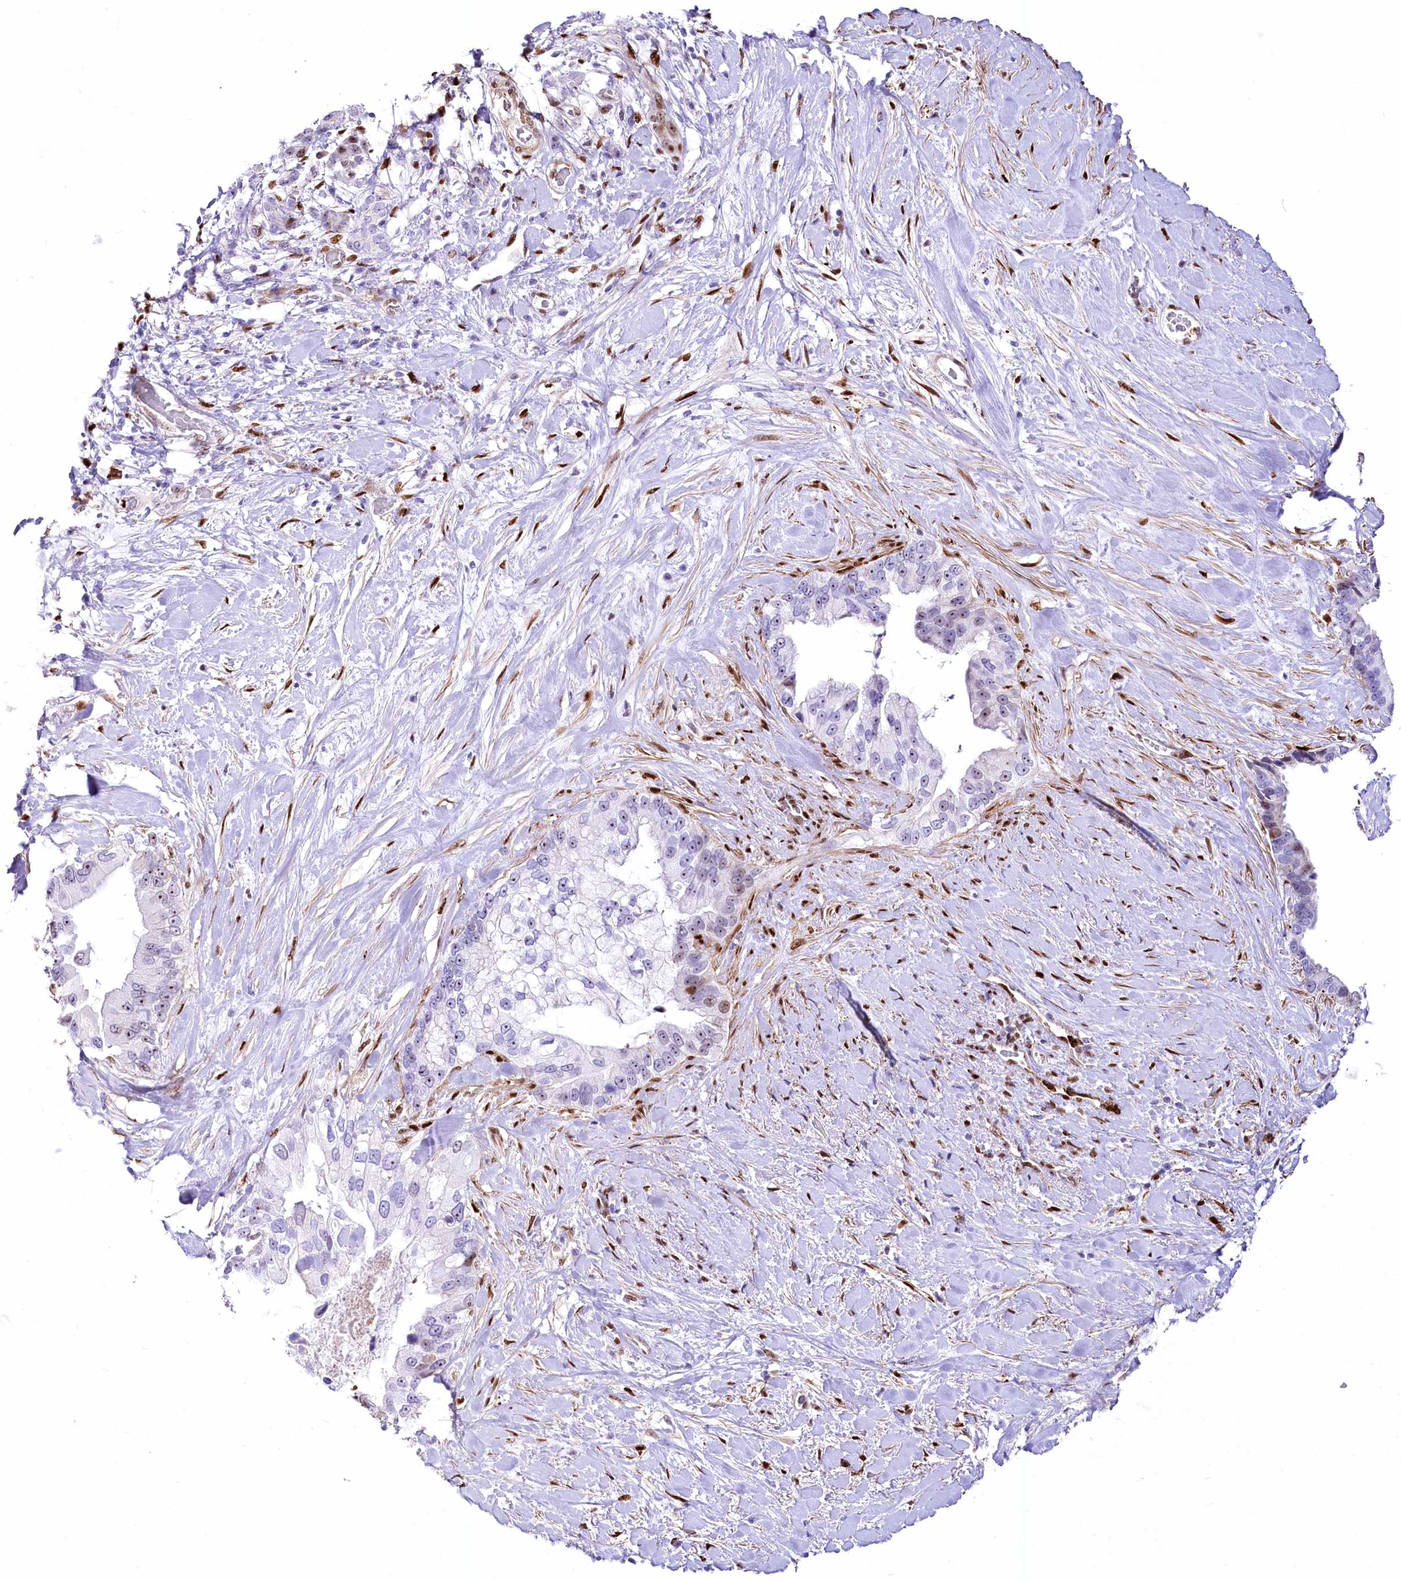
{"staining": {"intensity": "weak", "quantity": "<25%", "location": "nuclear"}, "tissue": "pancreatic cancer", "cell_type": "Tumor cells", "image_type": "cancer", "snomed": [{"axis": "morphology", "description": "Inflammation, NOS"}, {"axis": "morphology", "description": "Adenocarcinoma, NOS"}, {"axis": "topography", "description": "Pancreas"}], "caption": "The immunohistochemistry histopathology image has no significant expression in tumor cells of pancreatic cancer tissue. (DAB immunohistochemistry with hematoxylin counter stain).", "gene": "PTMS", "patient": {"sex": "female", "age": 56}}